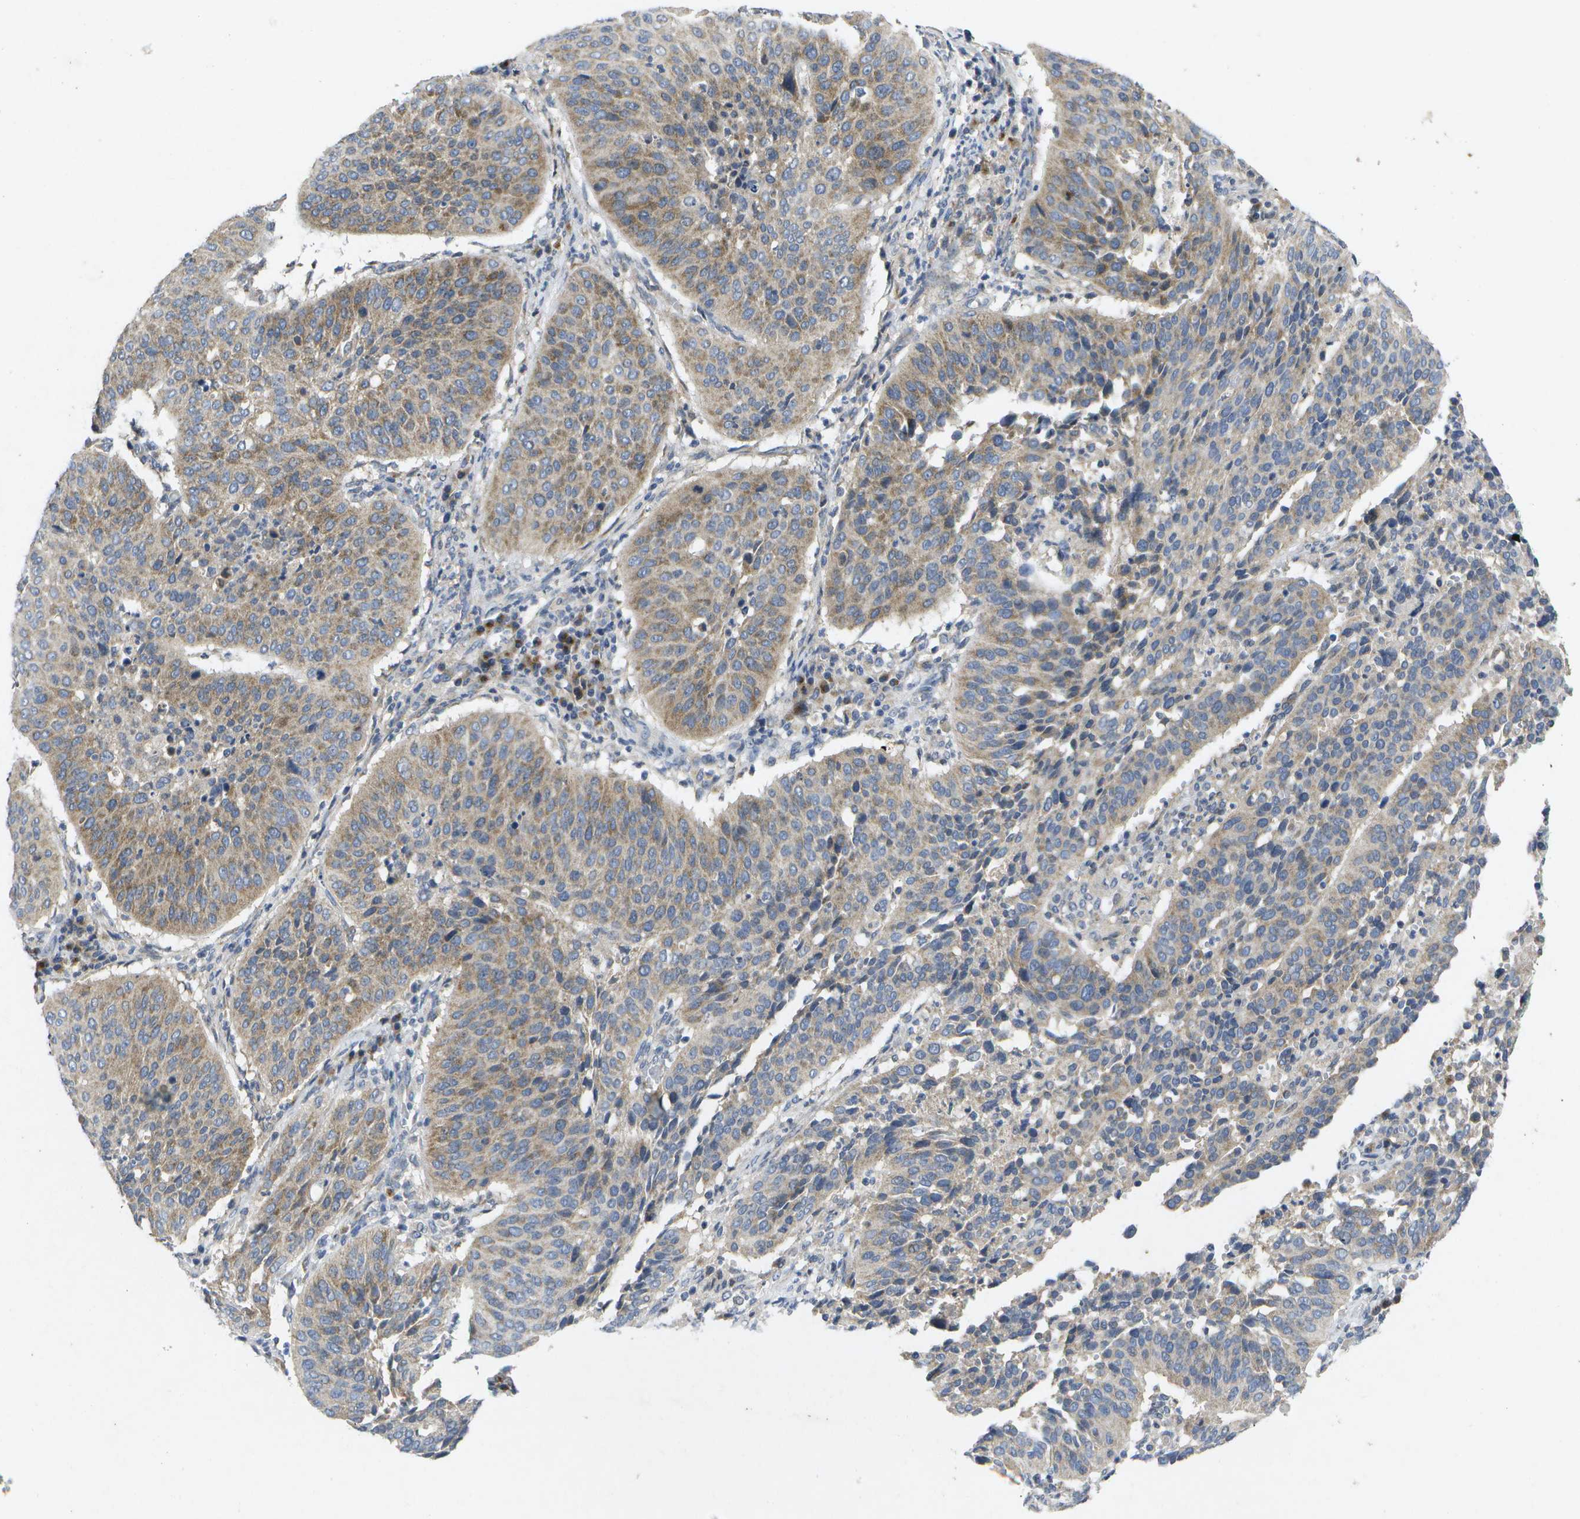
{"staining": {"intensity": "weak", "quantity": ">75%", "location": "cytoplasmic/membranous"}, "tissue": "cervical cancer", "cell_type": "Tumor cells", "image_type": "cancer", "snomed": [{"axis": "morphology", "description": "Normal tissue, NOS"}, {"axis": "morphology", "description": "Squamous cell carcinoma, NOS"}, {"axis": "topography", "description": "Cervix"}], "caption": "A brown stain shows weak cytoplasmic/membranous expression of a protein in cervical cancer tumor cells. (DAB (3,3'-diaminobenzidine) IHC with brightfield microscopy, high magnification).", "gene": "KDELR1", "patient": {"sex": "female", "age": 39}}